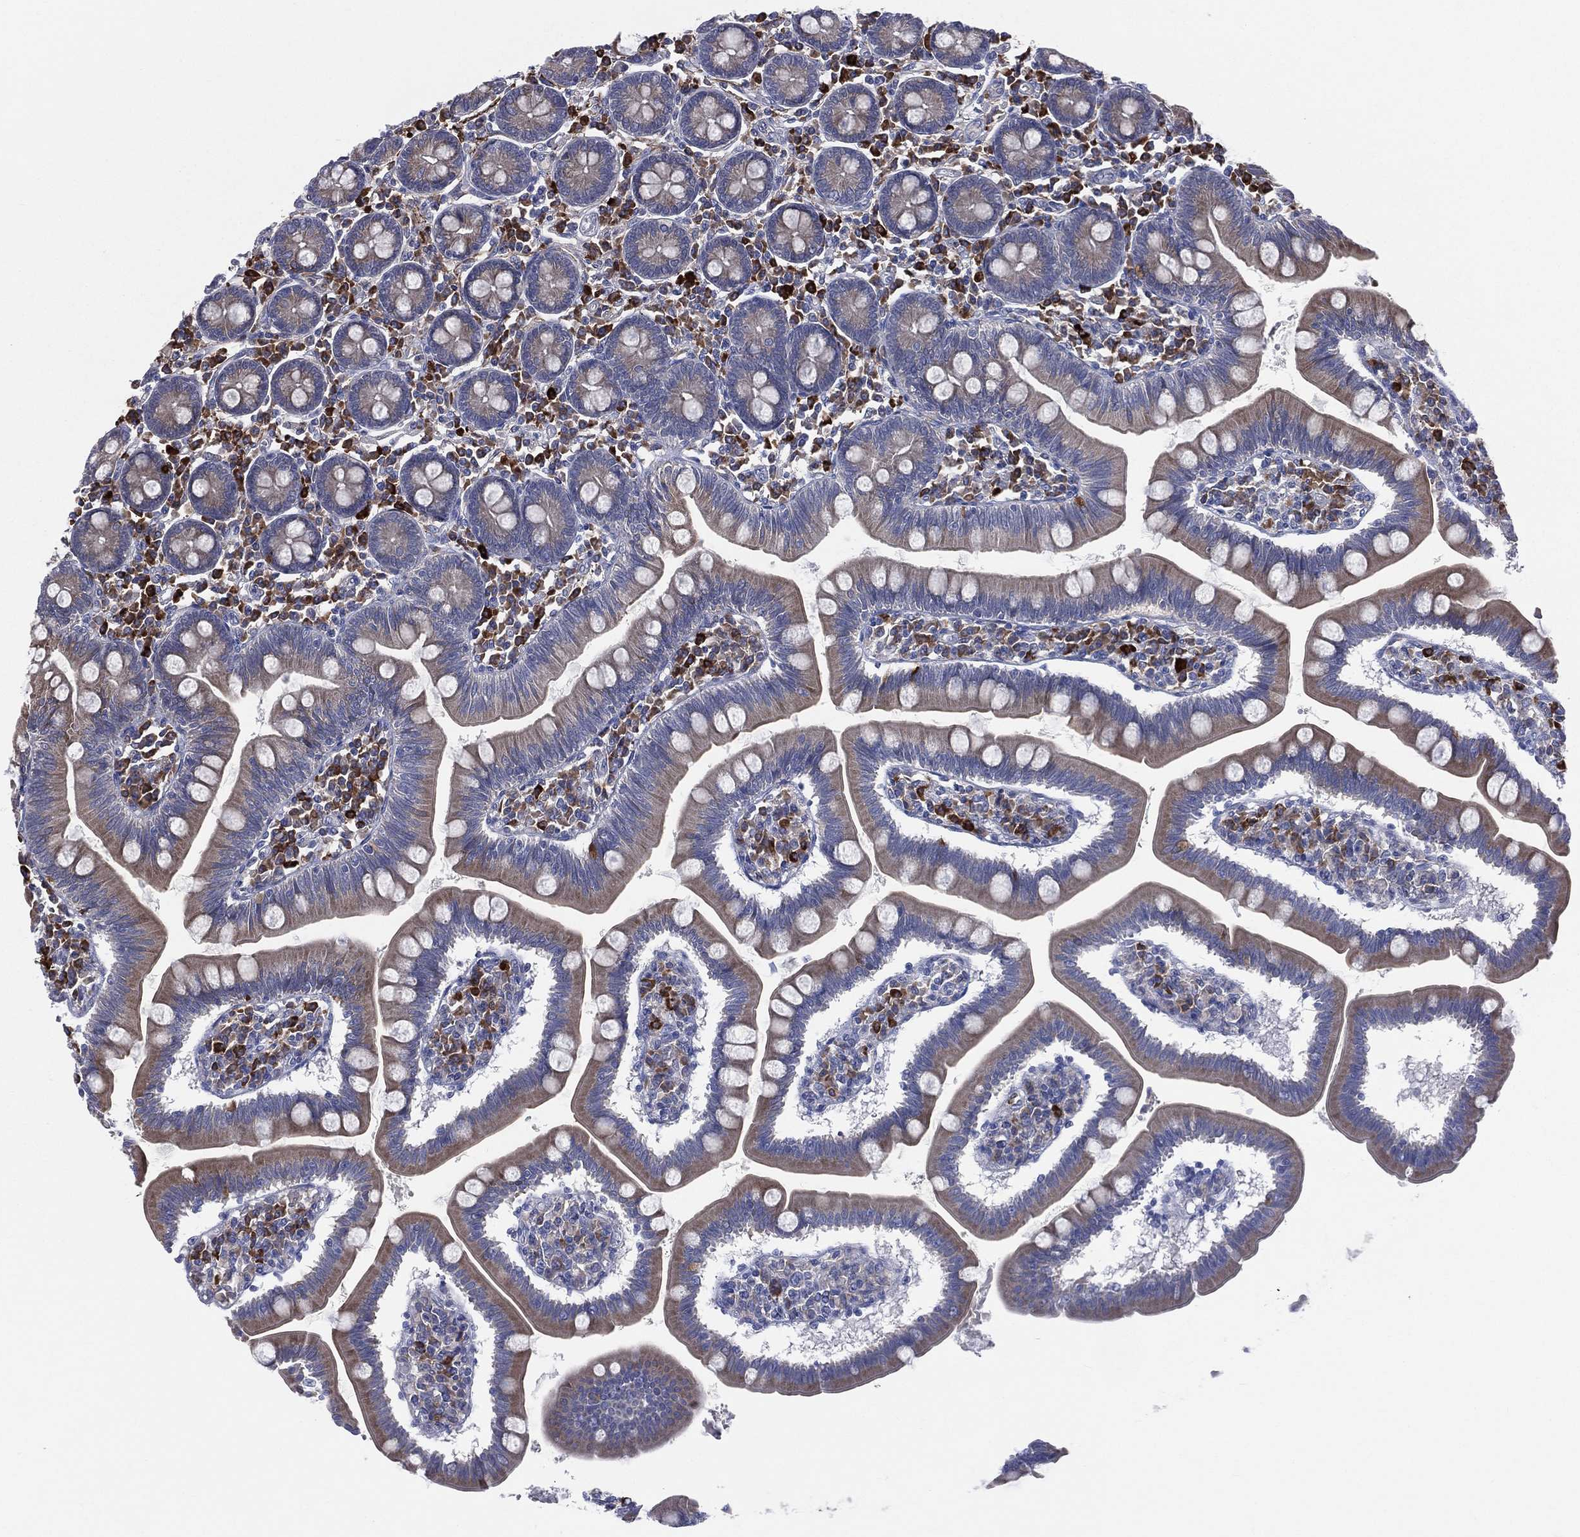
{"staining": {"intensity": "moderate", "quantity": "25%-75%", "location": "cytoplasmic/membranous"}, "tissue": "small intestine", "cell_type": "Glandular cells", "image_type": "normal", "snomed": [{"axis": "morphology", "description": "Normal tissue, NOS"}, {"axis": "topography", "description": "Small intestine"}], "caption": "Small intestine stained for a protein exhibits moderate cytoplasmic/membranous positivity in glandular cells. Immunohistochemistry (ihc) stains the protein of interest in brown and the nuclei are stained blue.", "gene": "CCDC159", "patient": {"sex": "male", "age": 88}}